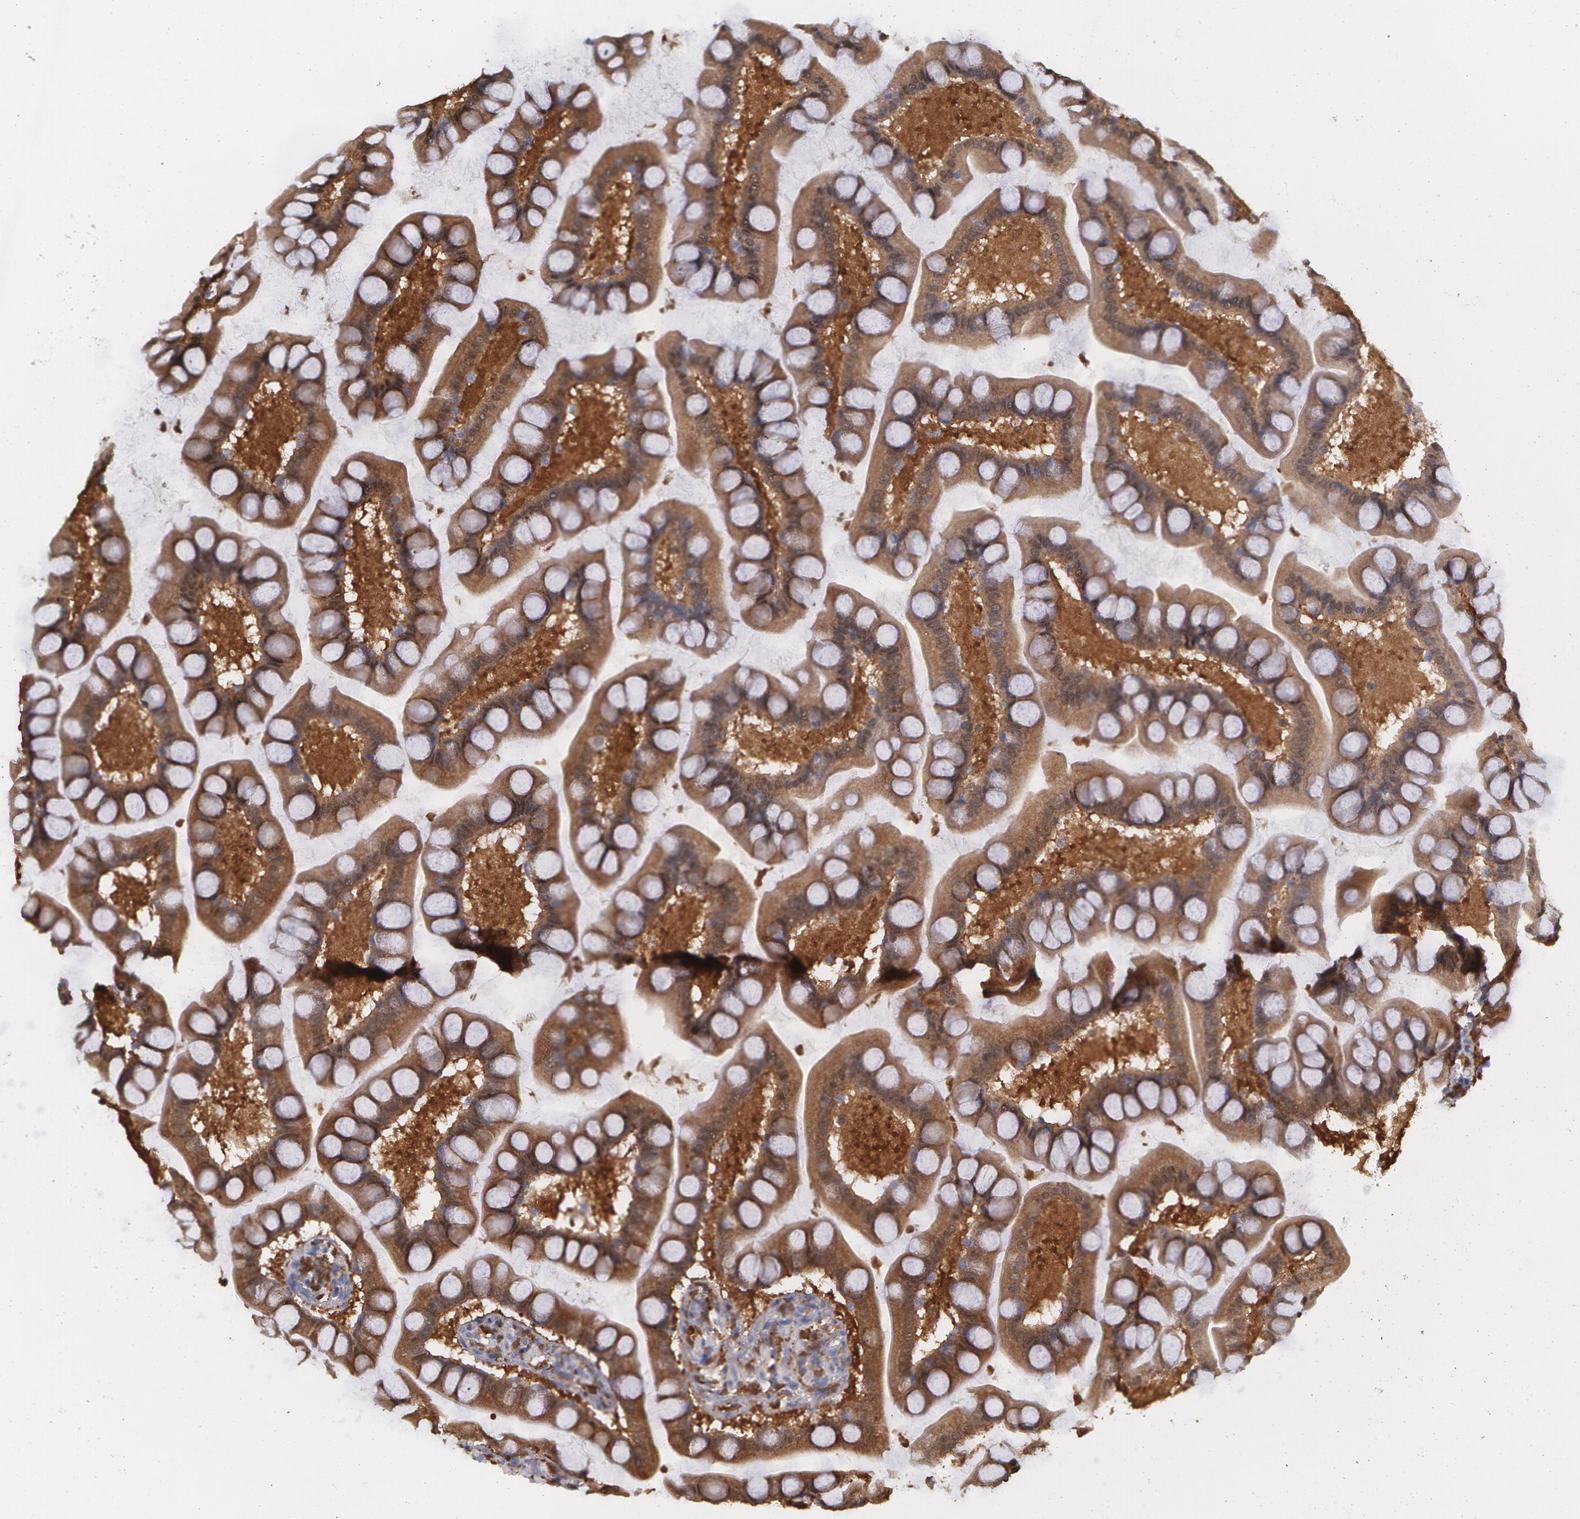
{"staining": {"intensity": "moderate", "quantity": ">75%", "location": "cytoplasmic/membranous"}, "tissue": "small intestine", "cell_type": "Glandular cells", "image_type": "normal", "snomed": [{"axis": "morphology", "description": "Normal tissue, NOS"}, {"axis": "topography", "description": "Small intestine"}], "caption": "Immunohistochemistry micrograph of normal small intestine: human small intestine stained using immunohistochemistry shows medium levels of moderate protein expression localized specifically in the cytoplasmic/membranous of glandular cells, appearing as a cytoplasmic/membranous brown color.", "gene": "SYK", "patient": {"sex": "male", "age": 41}}